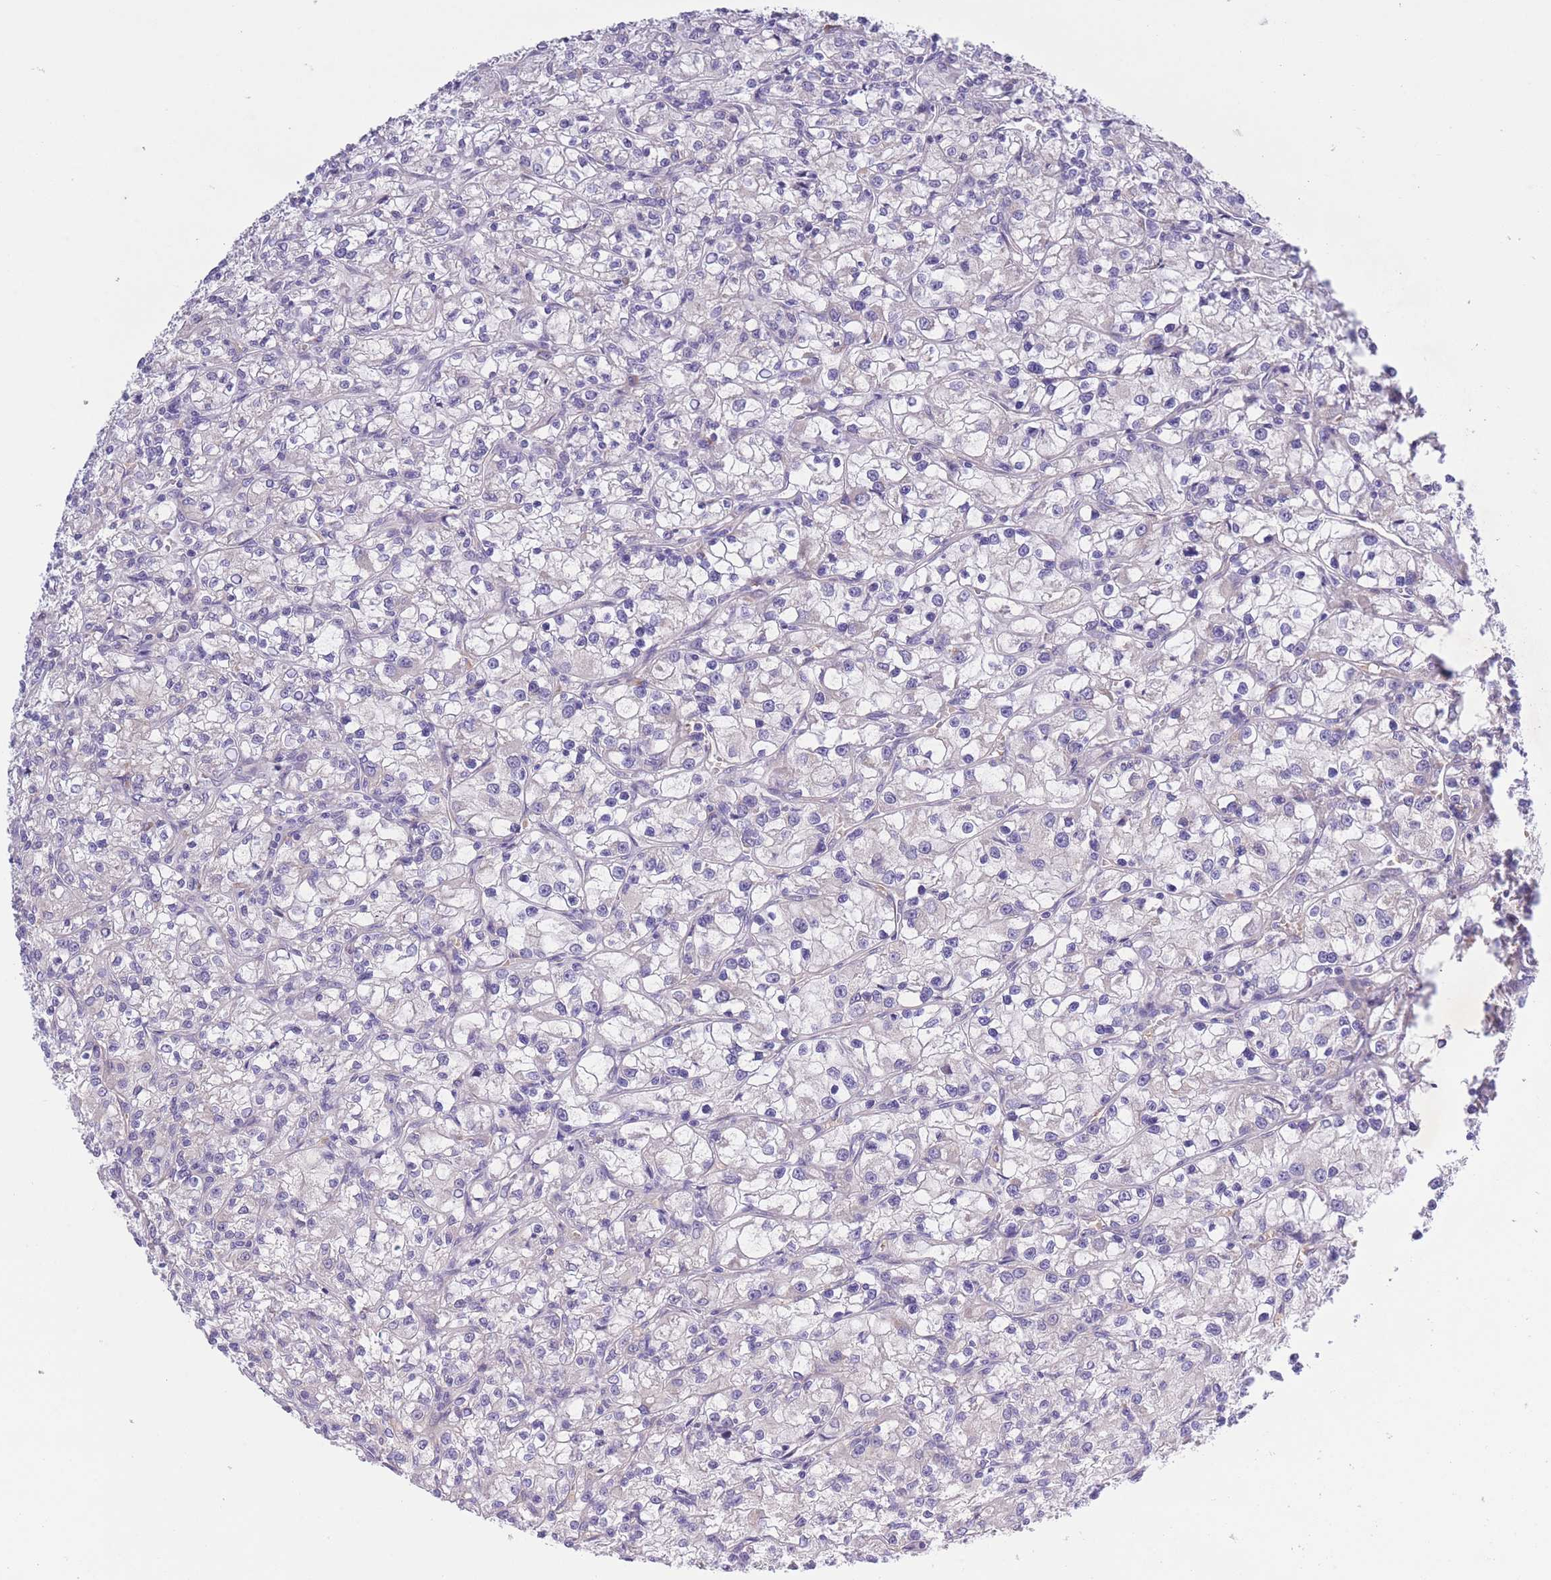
{"staining": {"intensity": "negative", "quantity": "none", "location": "none"}, "tissue": "renal cancer", "cell_type": "Tumor cells", "image_type": "cancer", "snomed": [{"axis": "morphology", "description": "Adenocarcinoma, NOS"}, {"axis": "topography", "description": "Kidney"}], "caption": "Tumor cells are negative for protein expression in human renal cancer.", "gene": "WWOX", "patient": {"sex": "female", "age": 59}}